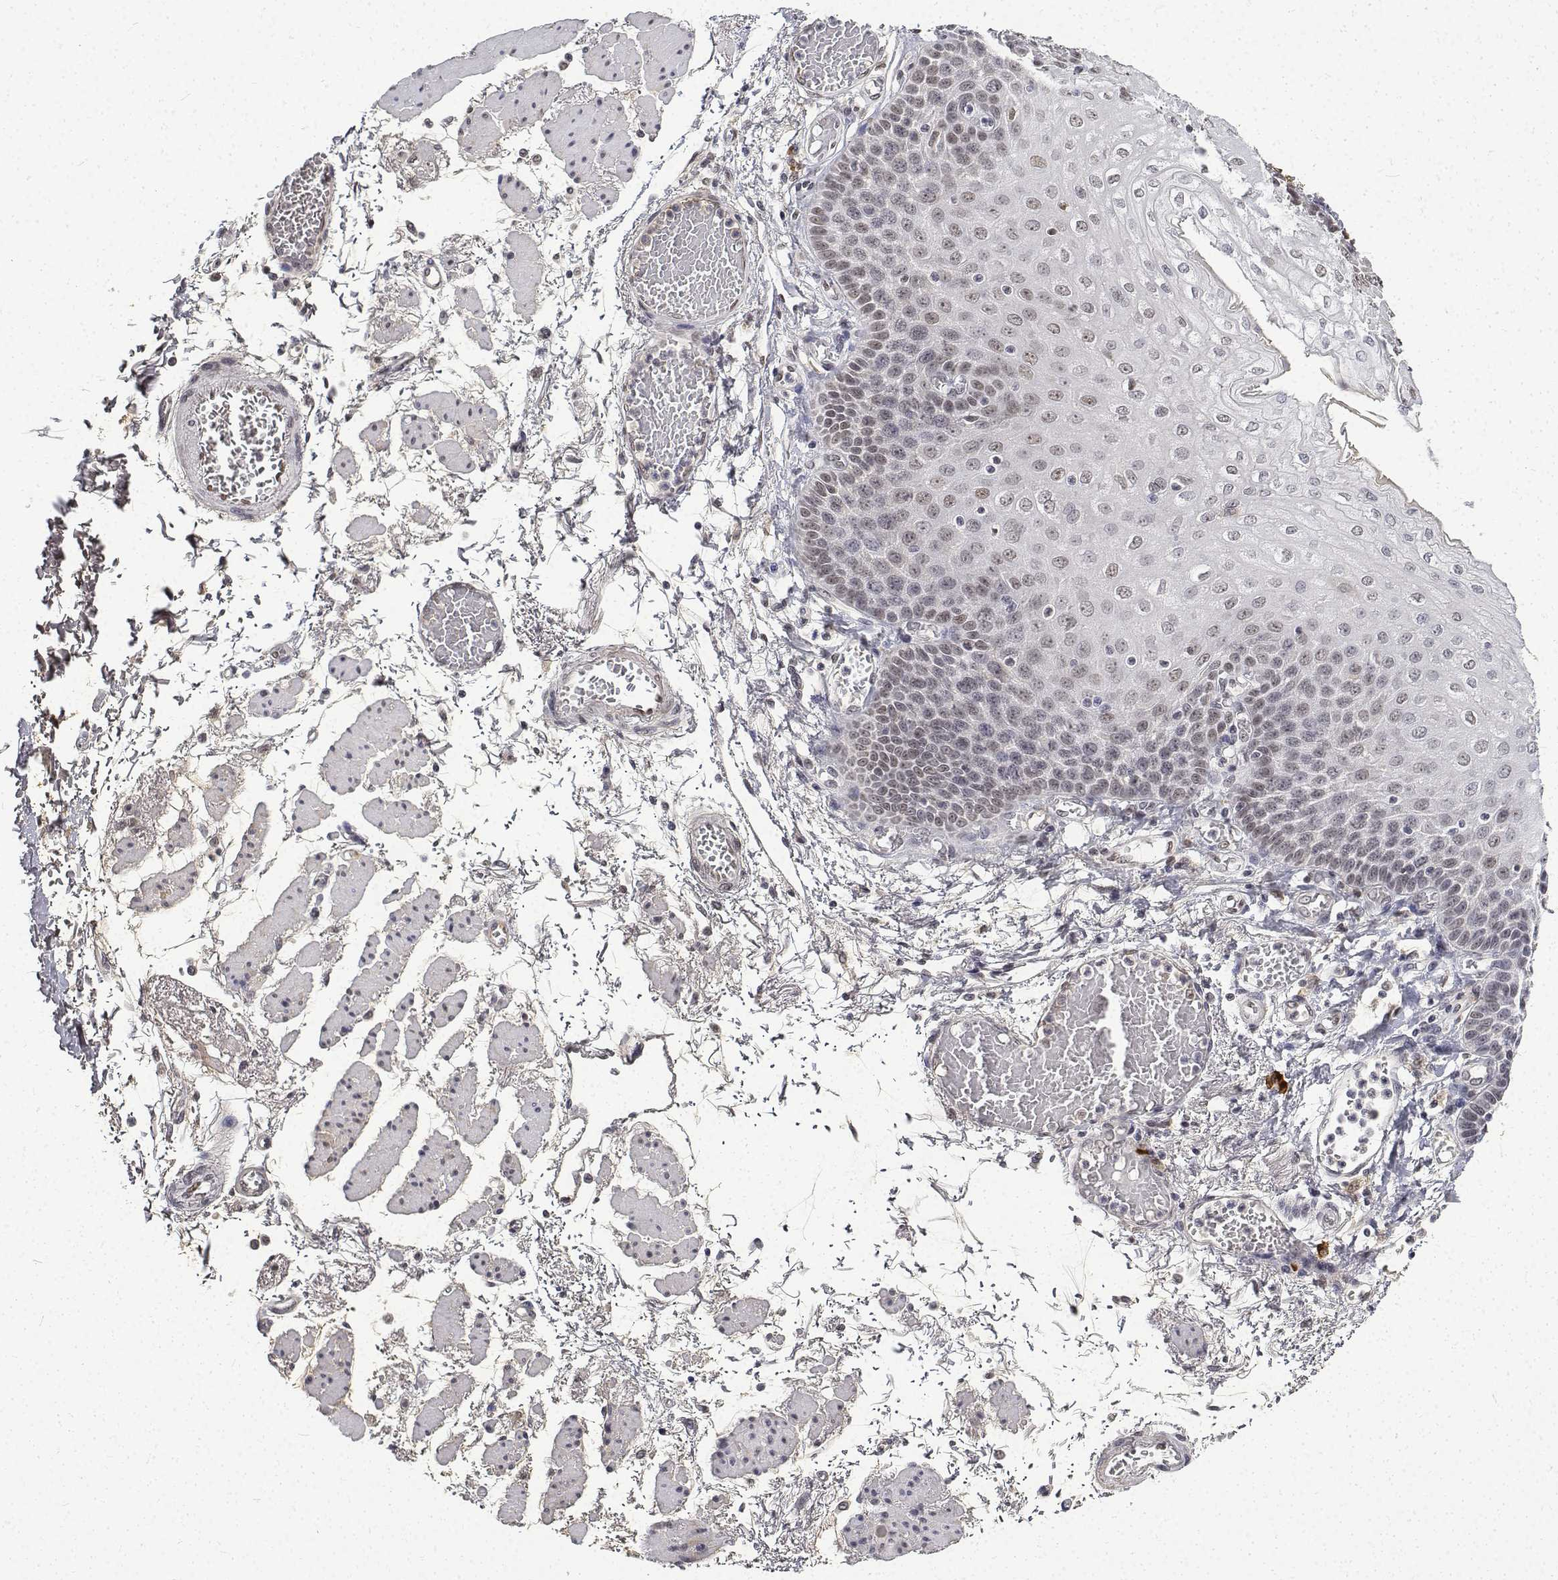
{"staining": {"intensity": "weak", "quantity": ">75%", "location": "nuclear"}, "tissue": "esophagus", "cell_type": "Squamous epithelial cells", "image_type": "normal", "snomed": [{"axis": "morphology", "description": "Normal tissue, NOS"}, {"axis": "morphology", "description": "Adenocarcinoma, NOS"}, {"axis": "topography", "description": "Esophagus"}], "caption": "Immunohistochemical staining of normal esophagus reveals low levels of weak nuclear expression in approximately >75% of squamous epithelial cells.", "gene": "ATRX", "patient": {"sex": "male", "age": 81}}